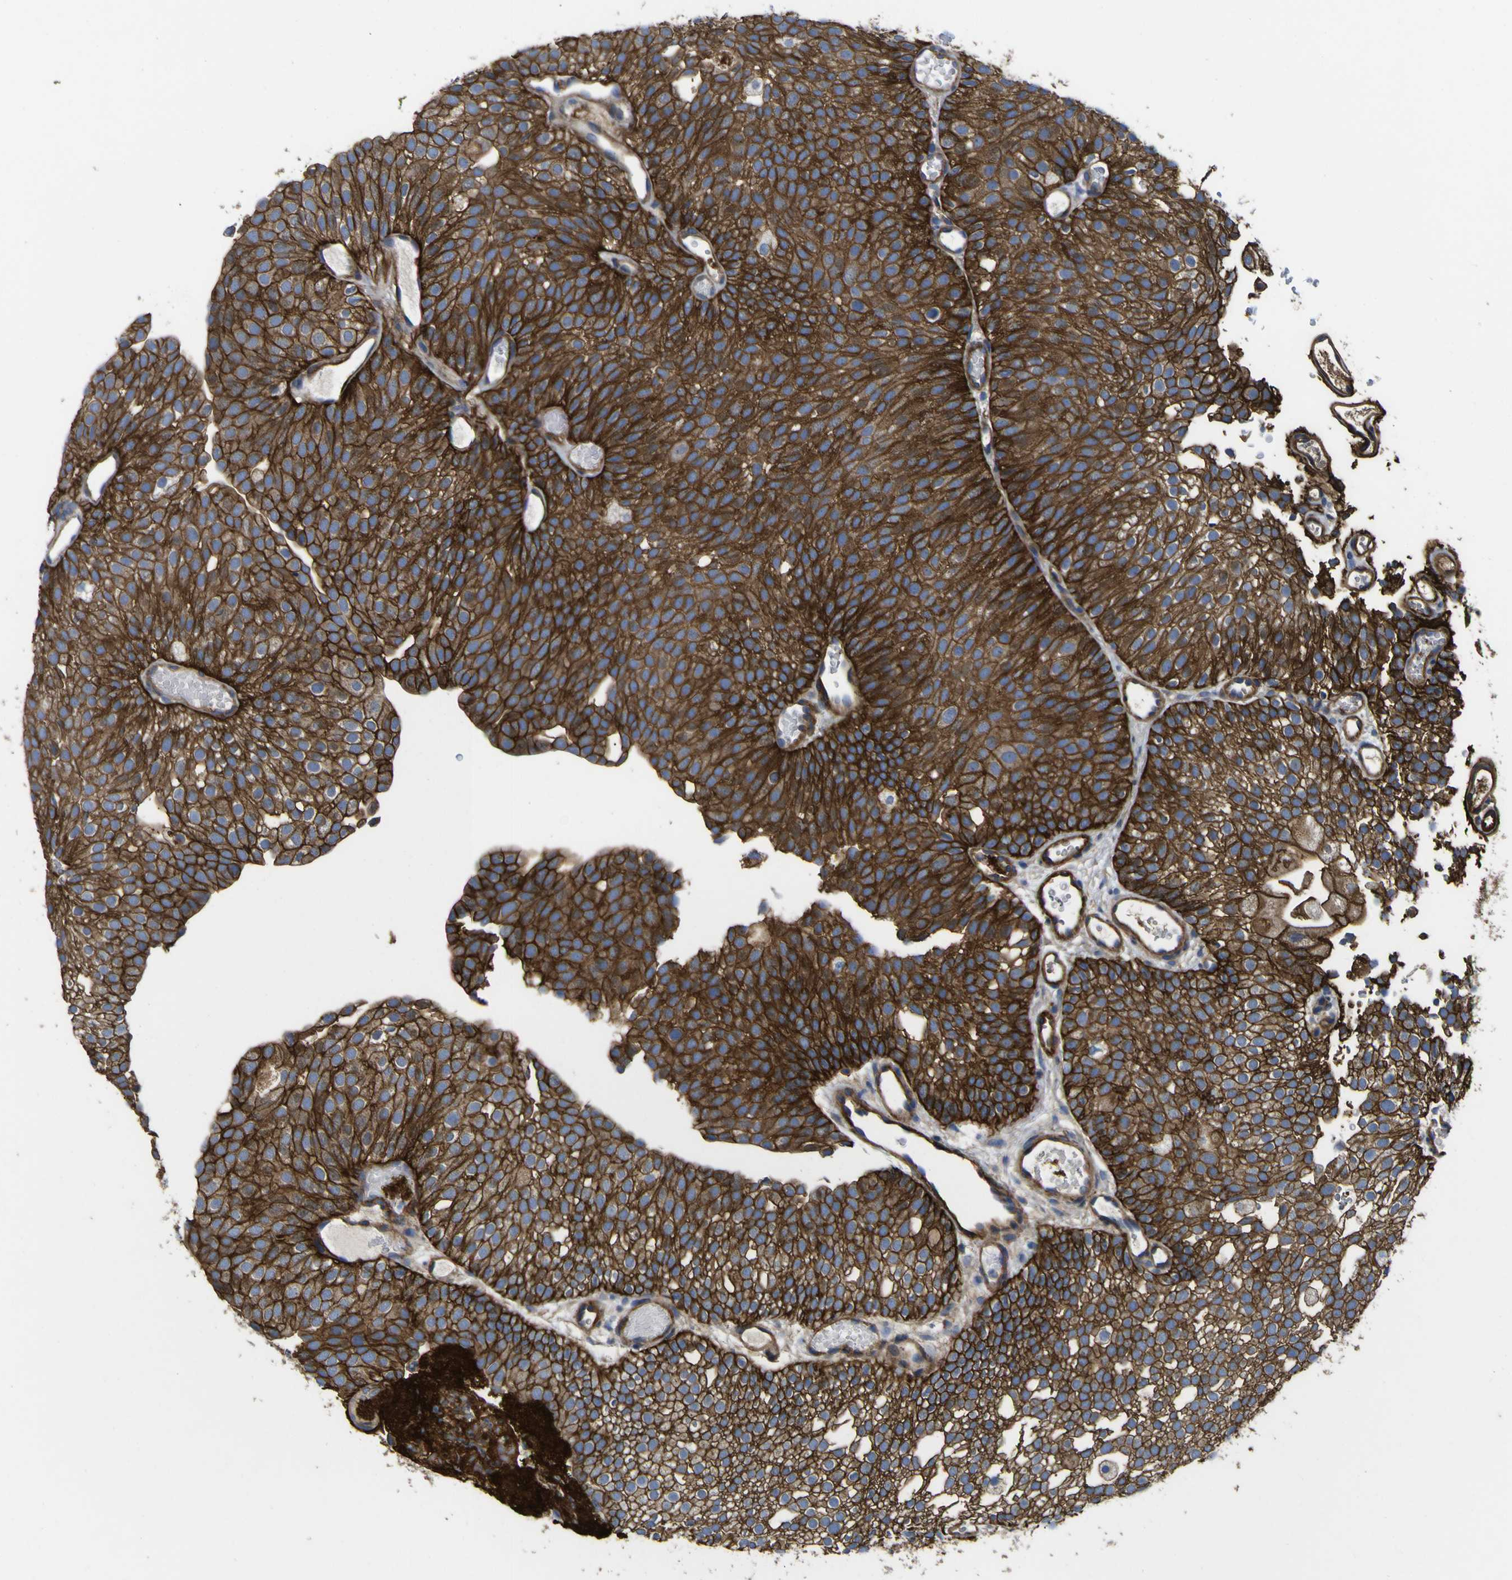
{"staining": {"intensity": "moderate", "quantity": ">75%", "location": "cytoplasmic/membranous"}, "tissue": "urothelial cancer", "cell_type": "Tumor cells", "image_type": "cancer", "snomed": [{"axis": "morphology", "description": "Urothelial carcinoma, Low grade"}, {"axis": "topography", "description": "Urinary bladder"}], "caption": "Urothelial cancer was stained to show a protein in brown. There is medium levels of moderate cytoplasmic/membranous expression in approximately >75% of tumor cells.", "gene": "CD151", "patient": {"sex": "male", "age": 78}}